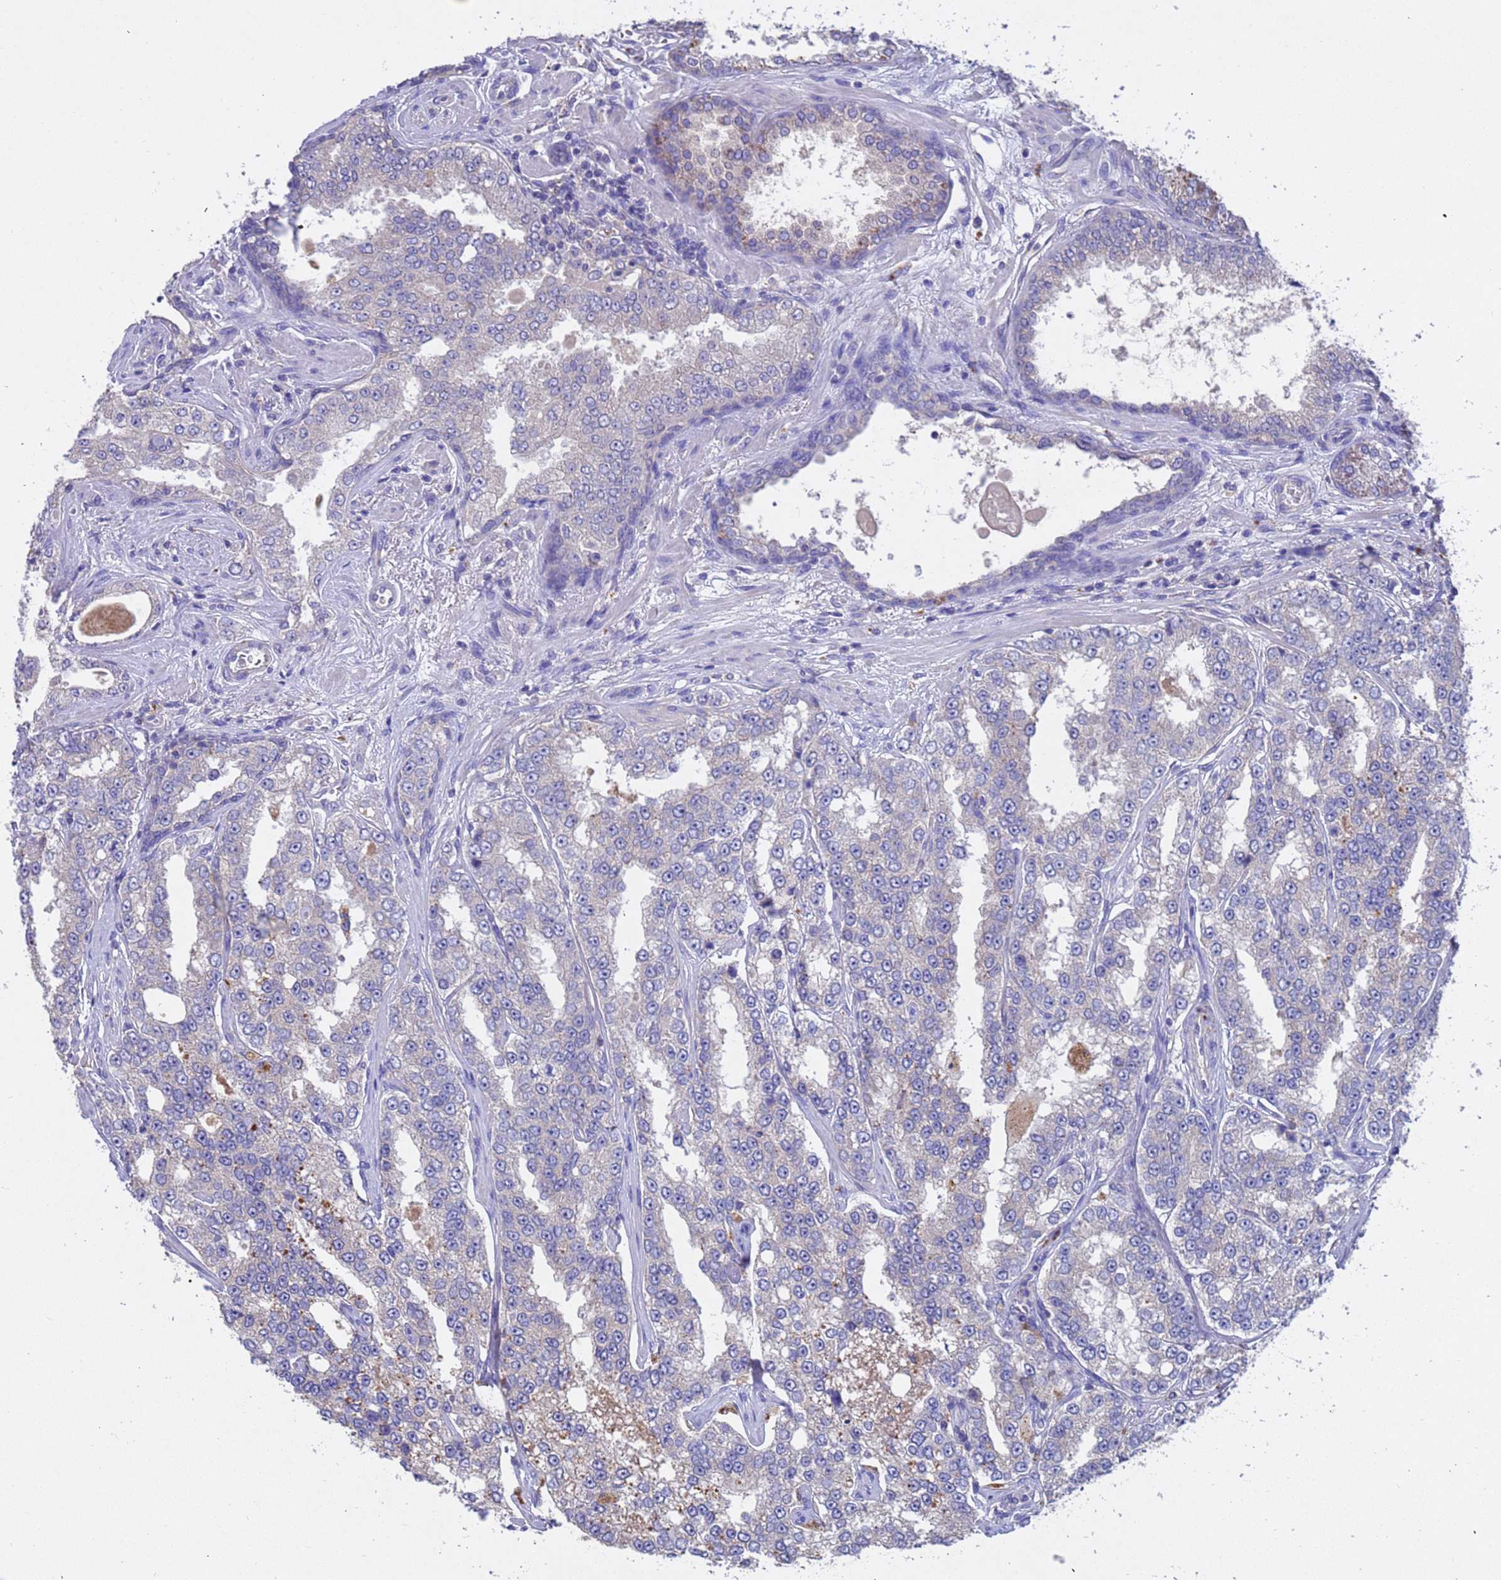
{"staining": {"intensity": "negative", "quantity": "none", "location": "none"}, "tissue": "prostate cancer", "cell_type": "Tumor cells", "image_type": "cancer", "snomed": [{"axis": "morphology", "description": "Normal tissue, NOS"}, {"axis": "morphology", "description": "Adenocarcinoma, High grade"}, {"axis": "topography", "description": "Prostate"}], "caption": "Tumor cells are negative for brown protein staining in prostate adenocarcinoma (high-grade). (DAB immunohistochemistry (IHC) with hematoxylin counter stain).", "gene": "SRL", "patient": {"sex": "male", "age": 83}}